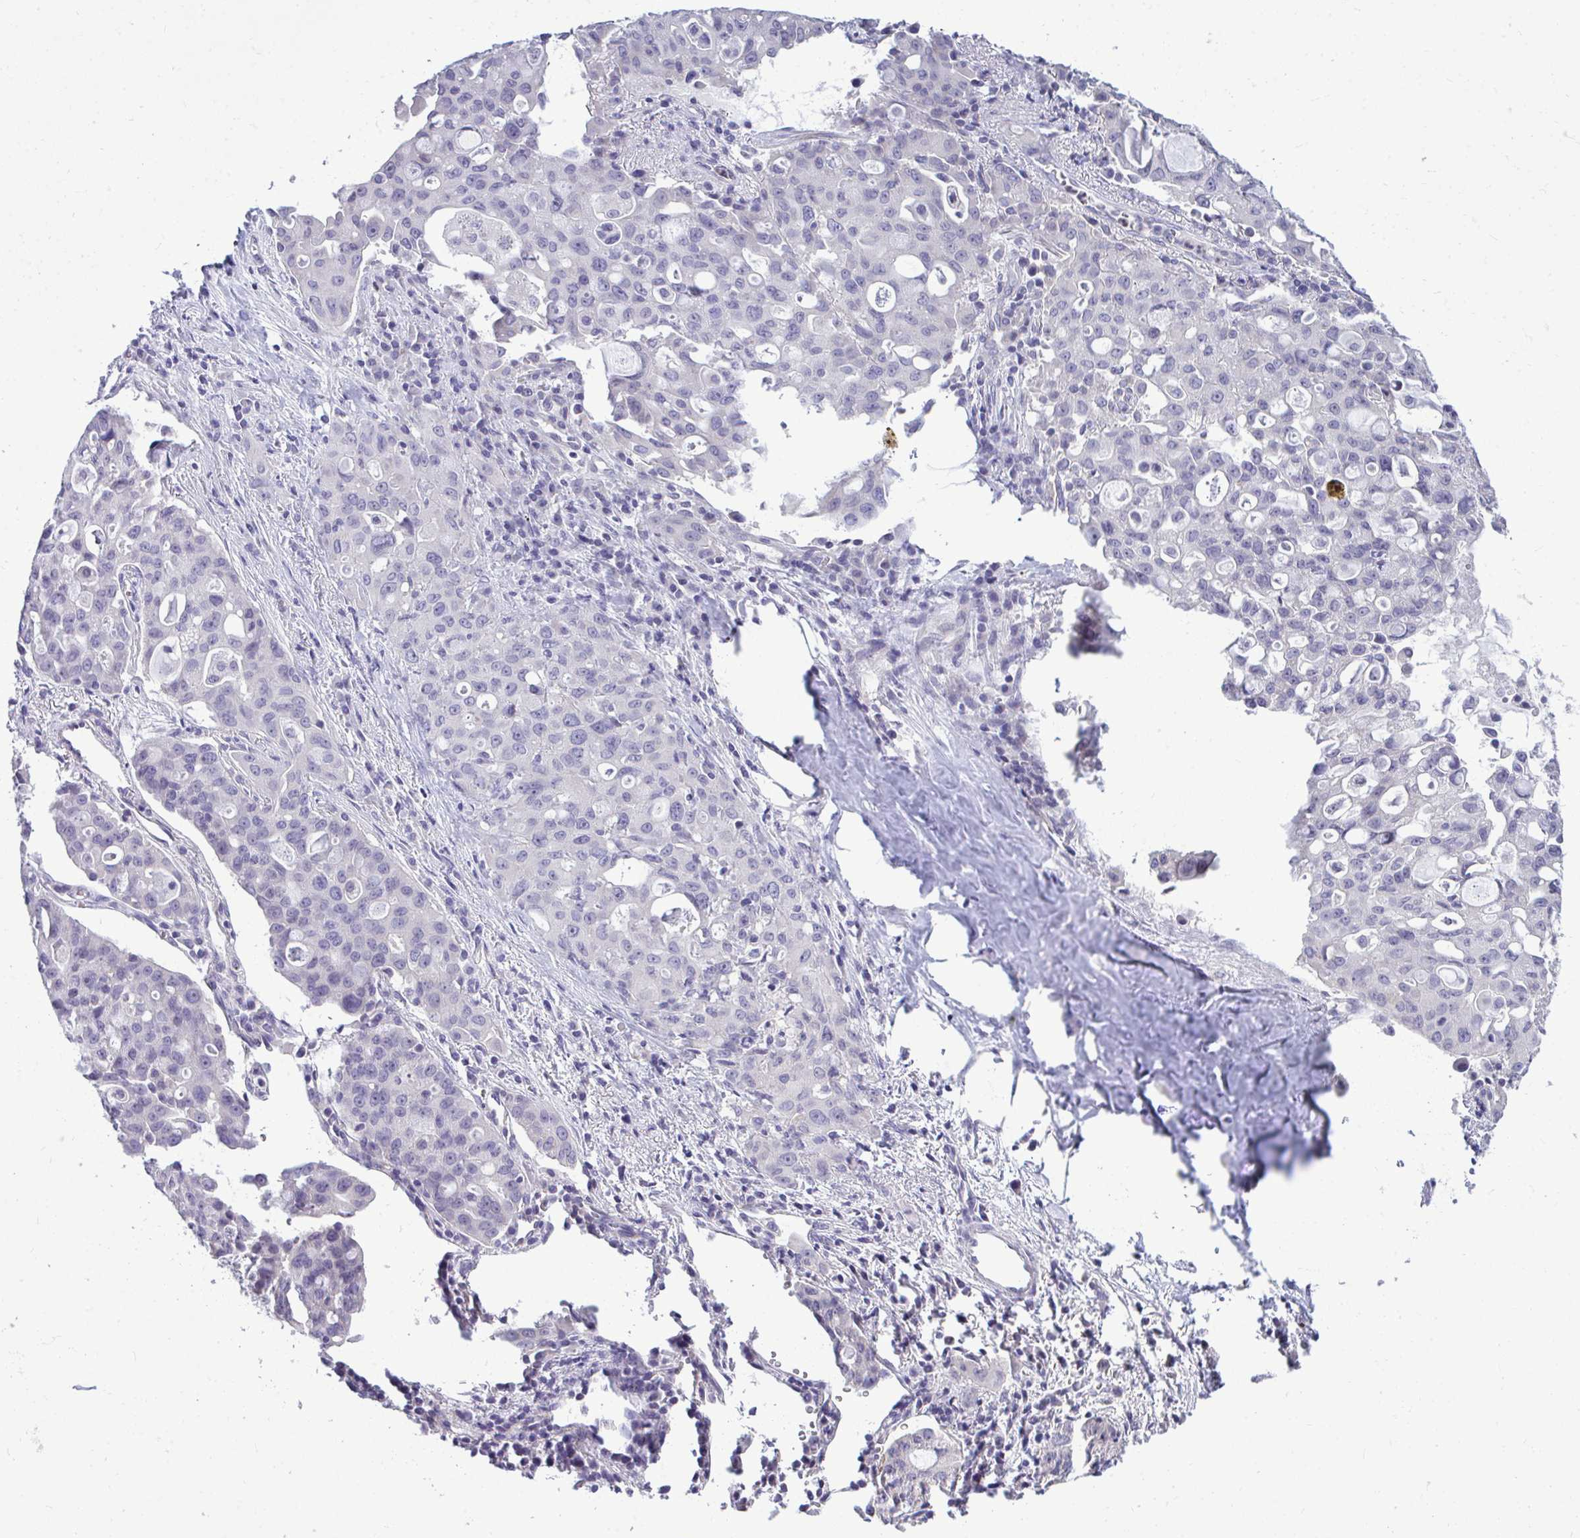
{"staining": {"intensity": "negative", "quantity": "none", "location": "none"}, "tissue": "lung cancer", "cell_type": "Tumor cells", "image_type": "cancer", "snomed": [{"axis": "morphology", "description": "Adenocarcinoma, NOS"}, {"axis": "topography", "description": "Lung"}], "caption": "Human adenocarcinoma (lung) stained for a protein using IHC displays no expression in tumor cells.", "gene": "PIGK", "patient": {"sex": "female", "age": 44}}